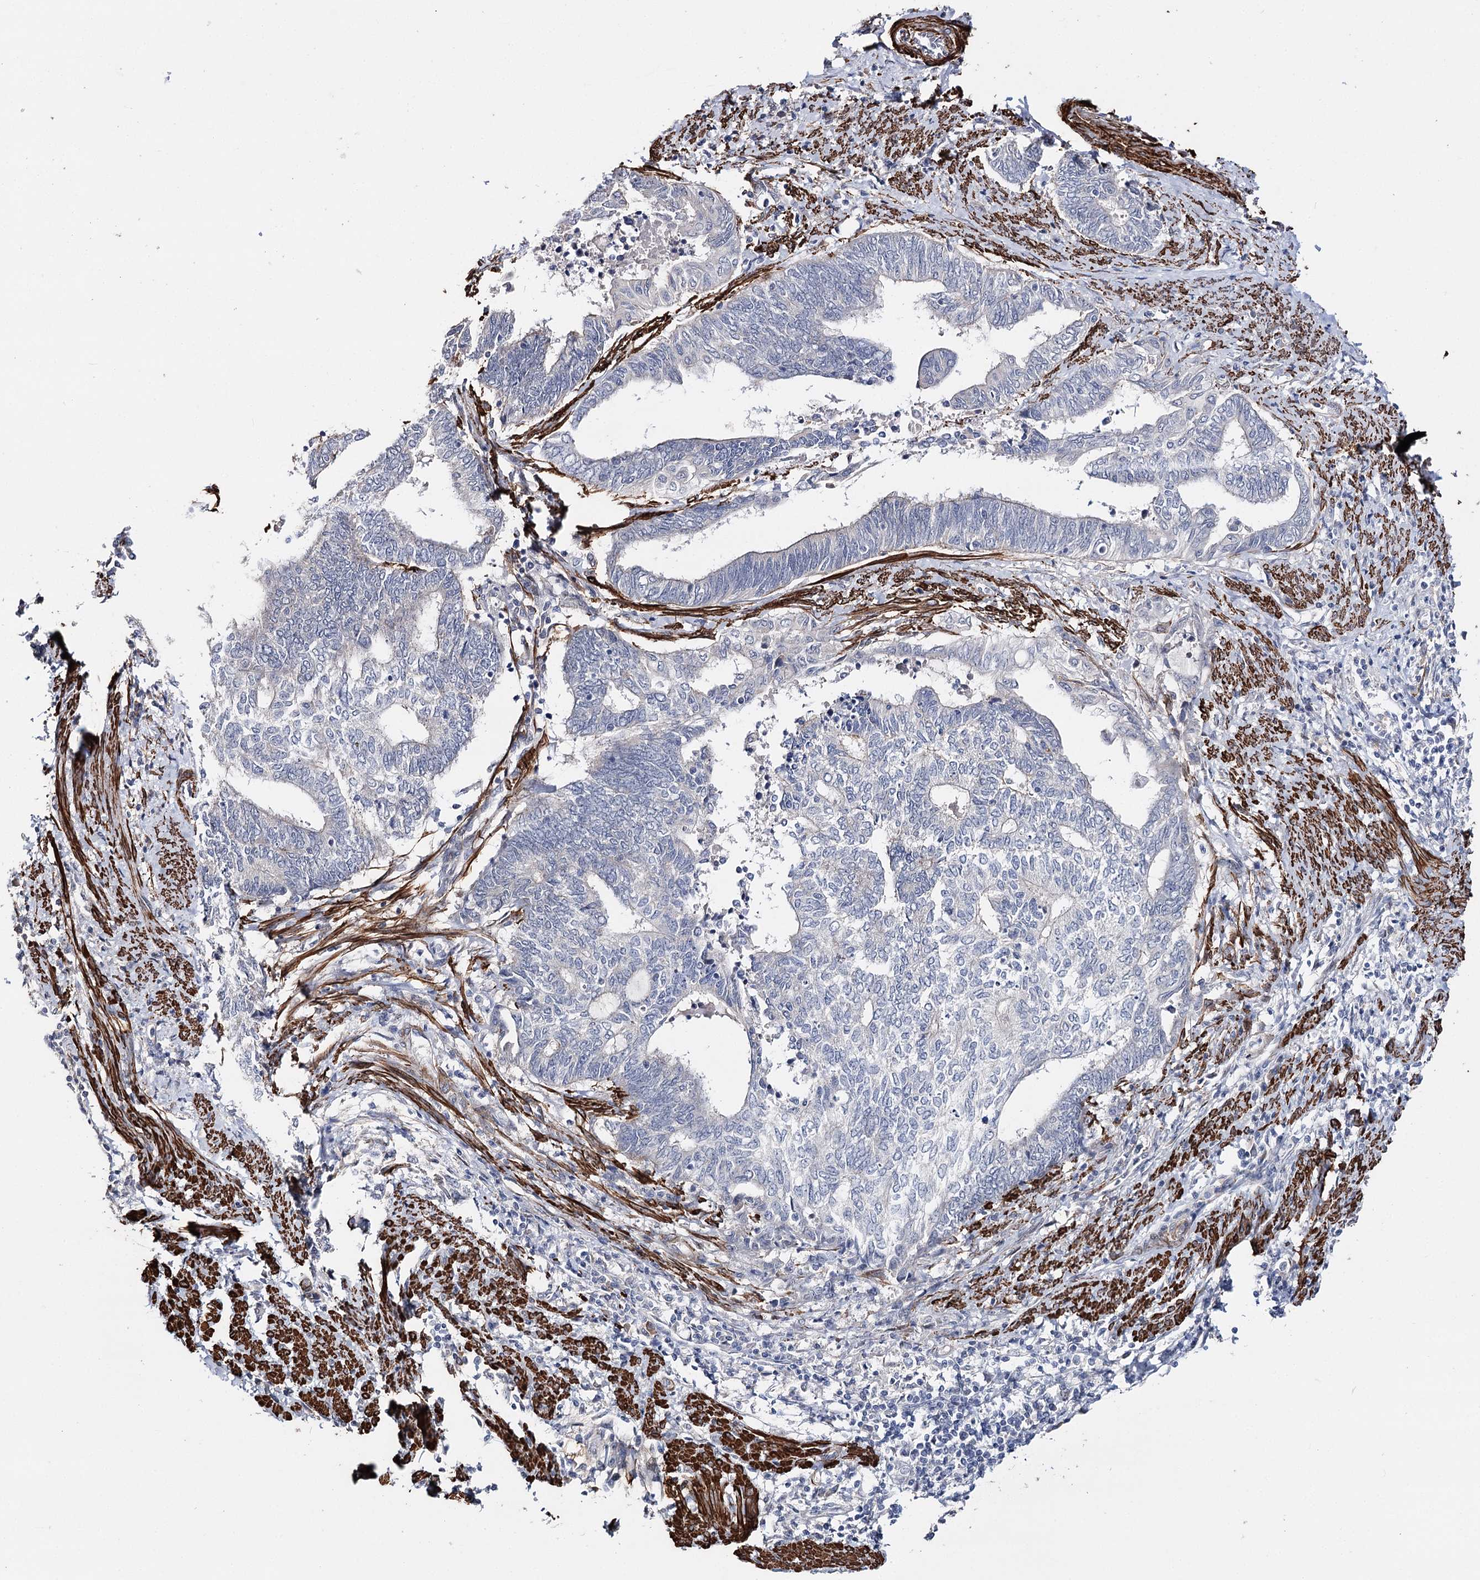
{"staining": {"intensity": "negative", "quantity": "none", "location": "none"}, "tissue": "endometrial cancer", "cell_type": "Tumor cells", "image_type": "cancer", "snomed": [{"axis": "morphology", "description": "Adenocarcinoma, NOS"}, {"axis": "topography", "description": "Uterus"}, {"axis": "topography", "description": "Endometrium"}], "caption": "The immunohistochemistry (IHC) histopathology image has no significant staining in tumor cells of endometrial cancer tissue.", "gene": "CFAP46", "patient": {"sex": "female", "age": 70}}